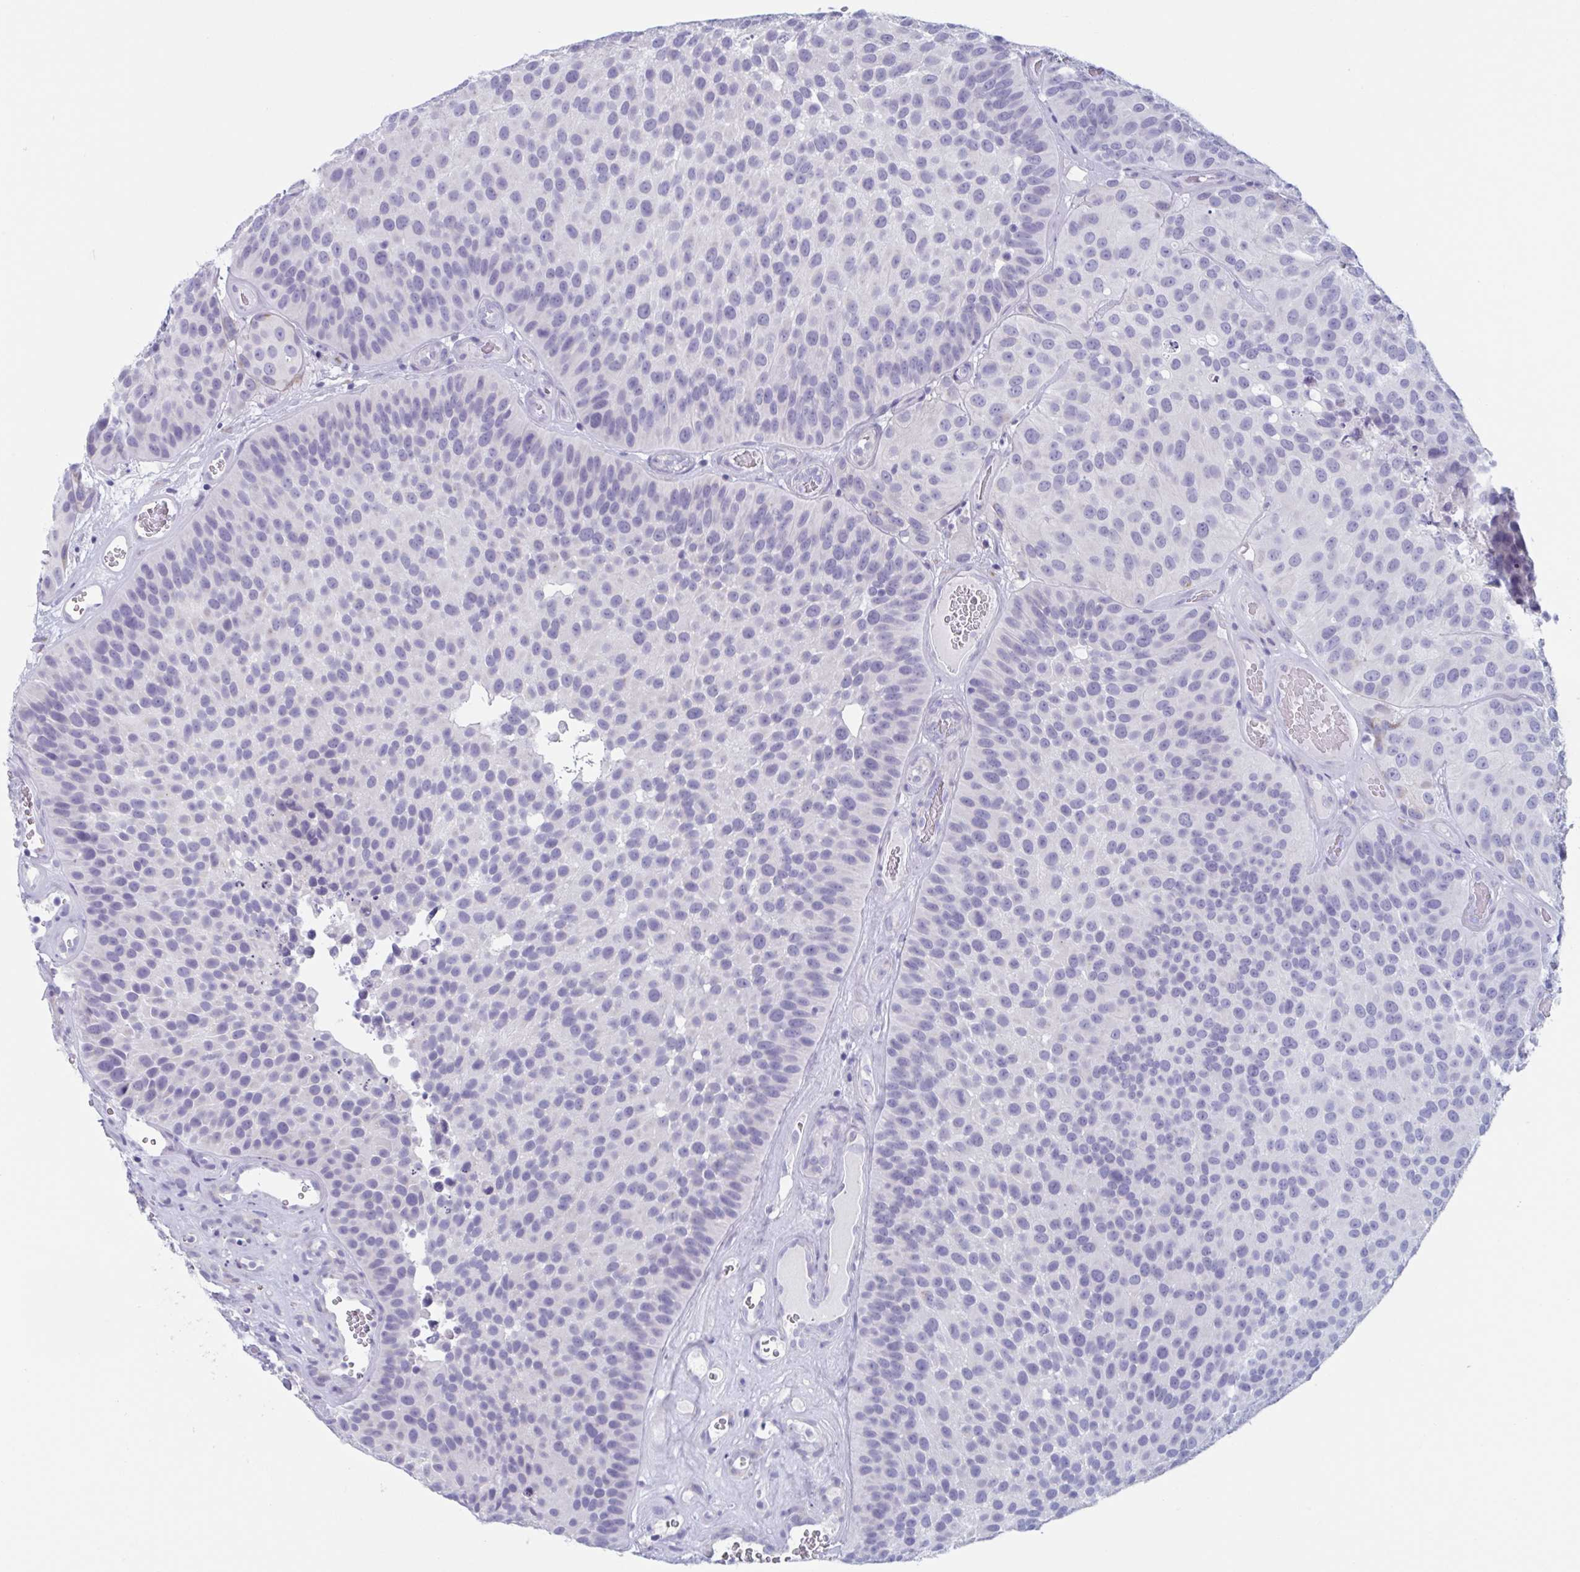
{"staining": {"intensity": "negative", "quantity": "none", "location": "none"}, "tissue": "urothelial cancer", "cell_type": "Tumor cells", "image_type": "cancer", "snomed": [{"axis": "morphology", "description": "Urothelial carcinoma, Low grade"}, {"axis": "topography", "description": "Urinary bladder"}], "caption": "This is a histopathology image of IHC staining of urothelial cancer, which shows no expression in tumor cells.", "gene": "HSD11B2", "patient": {"sex": "male", "age": 76}}